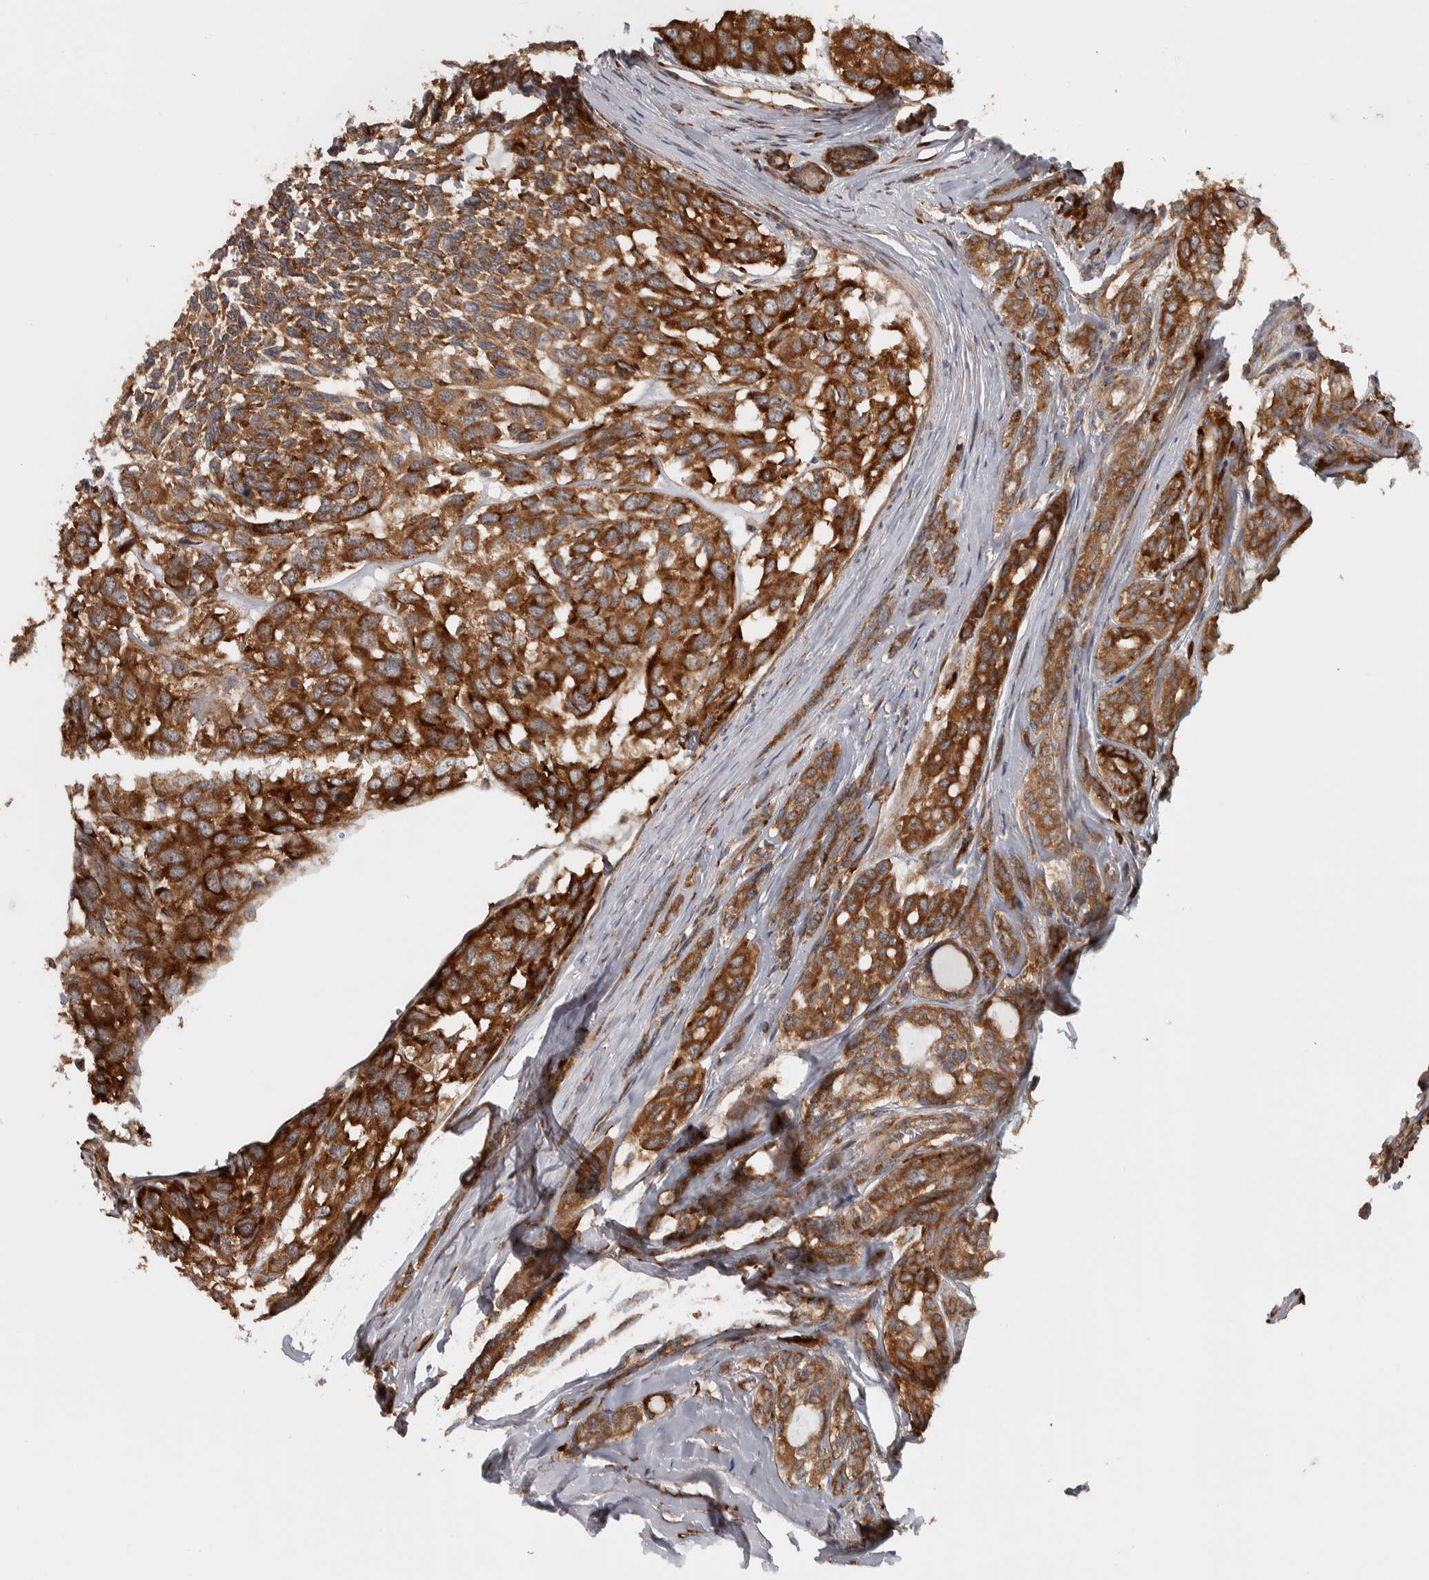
{"staining": {"intensity": "strong", "quantity": ">75%", "location": "cytoplasmic/membranous"}, "tissue": "head and neck cancer", "cell_type": "Tumor cells", "image_type": "cancer", "snomed": [{"axis": "morphology", "description": "Adenocarcinoma, NOS"}, {"axis": "topography", "description": "Salivary gland, NOS"}, {"axis": "topography", "description": "Head-Neck"}], "caption": "Approximately >75% of tumor cells in head and neck cancer (adenocarcinoma) demonstrate strong cytoplasmic/membranous protein expression as visualized by brown immunohistochemical staining.", "gene": "EIF3H", "patient": {"sex": "female", "age": 76}}